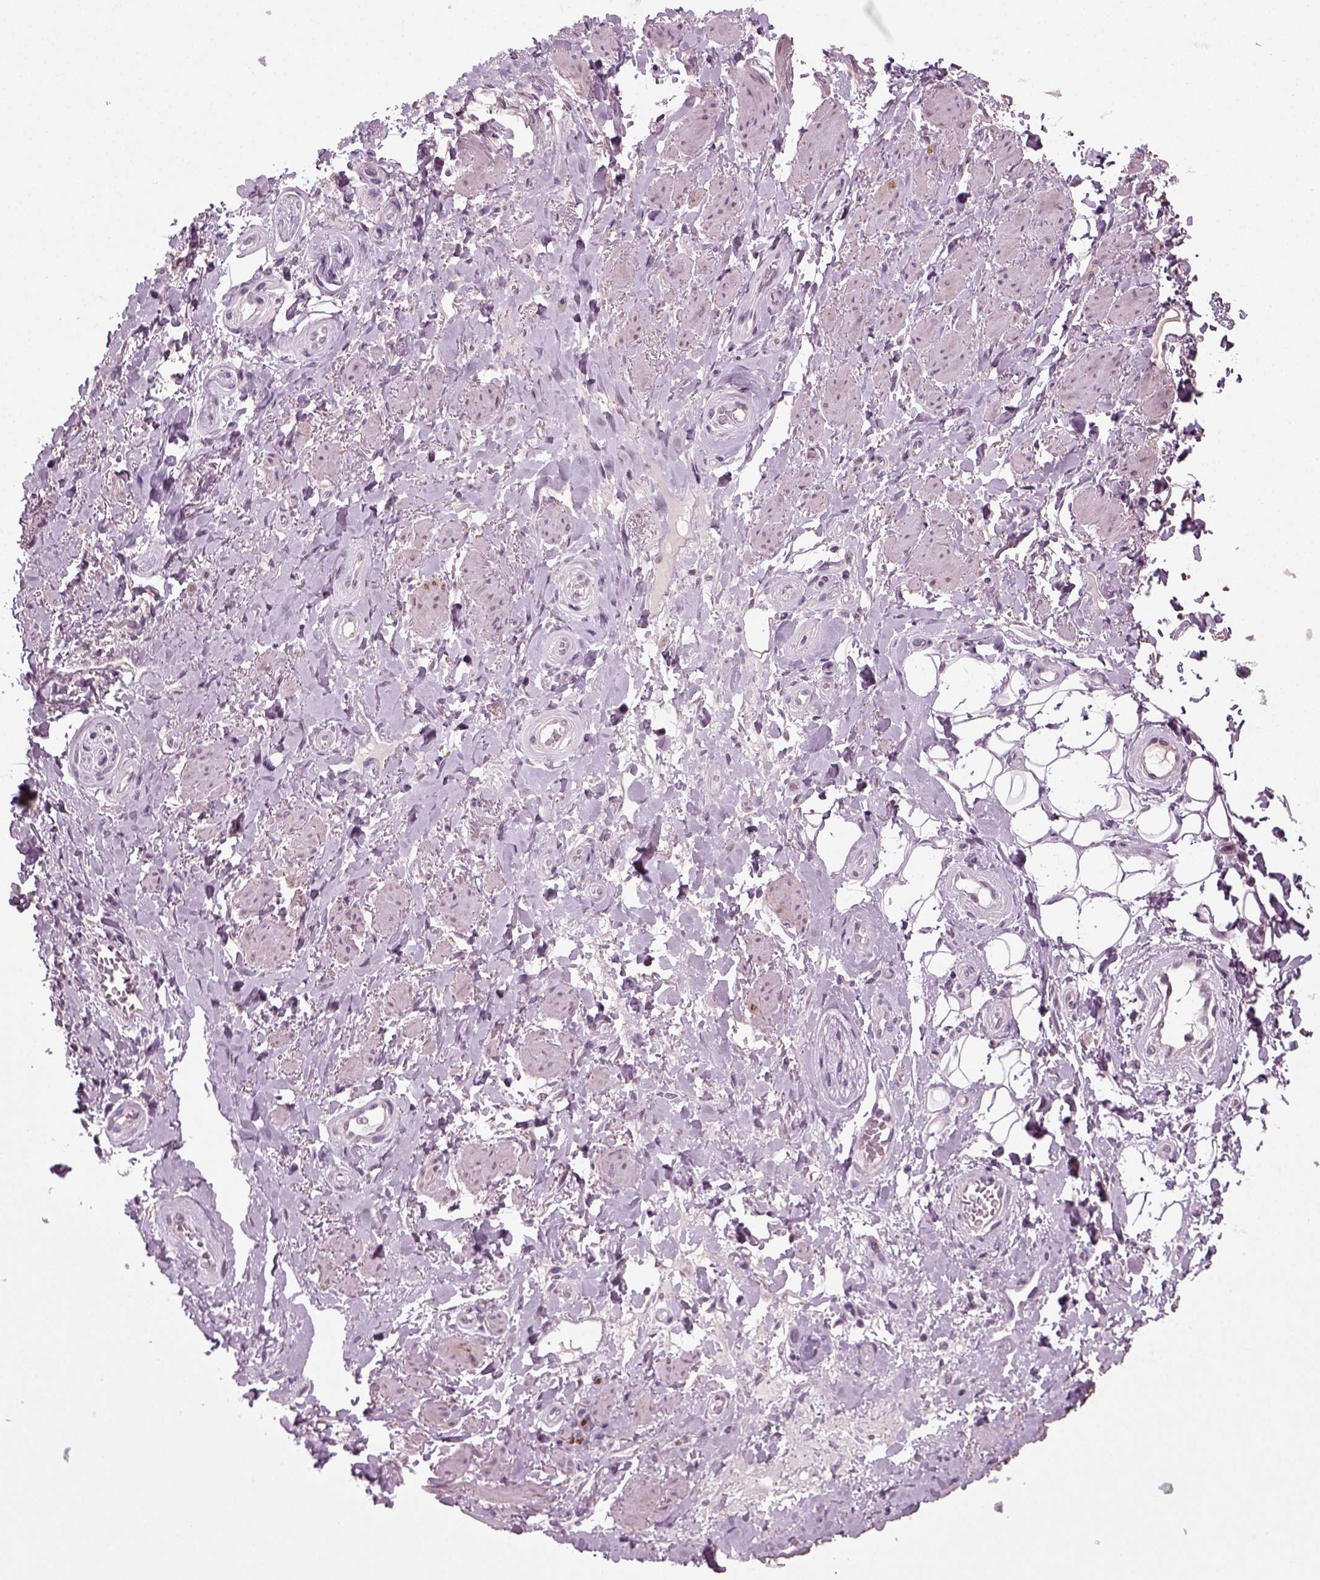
{"staining": {"intensity": "negative", "quantity": "none", "location": "none"}, "tissue": "adipose tissue", "cell_type": "Adipocytes", "image_type": "normal", "snomed": [{"axis": "morphology", "description": "Normal tissue, NOS"}, {"axis": "topography", "description": "Anal"}, {"axis": "topography", "description": "Peripheral nerve tissue"}], "caption": "This is an immunohistochemistry (IHC) micrograph of unremarkable human adipose tissue. There is no positivity in adipocytes.", "gene": "SYNGAP1", "patient": {"sex": "male", "age": 53}}